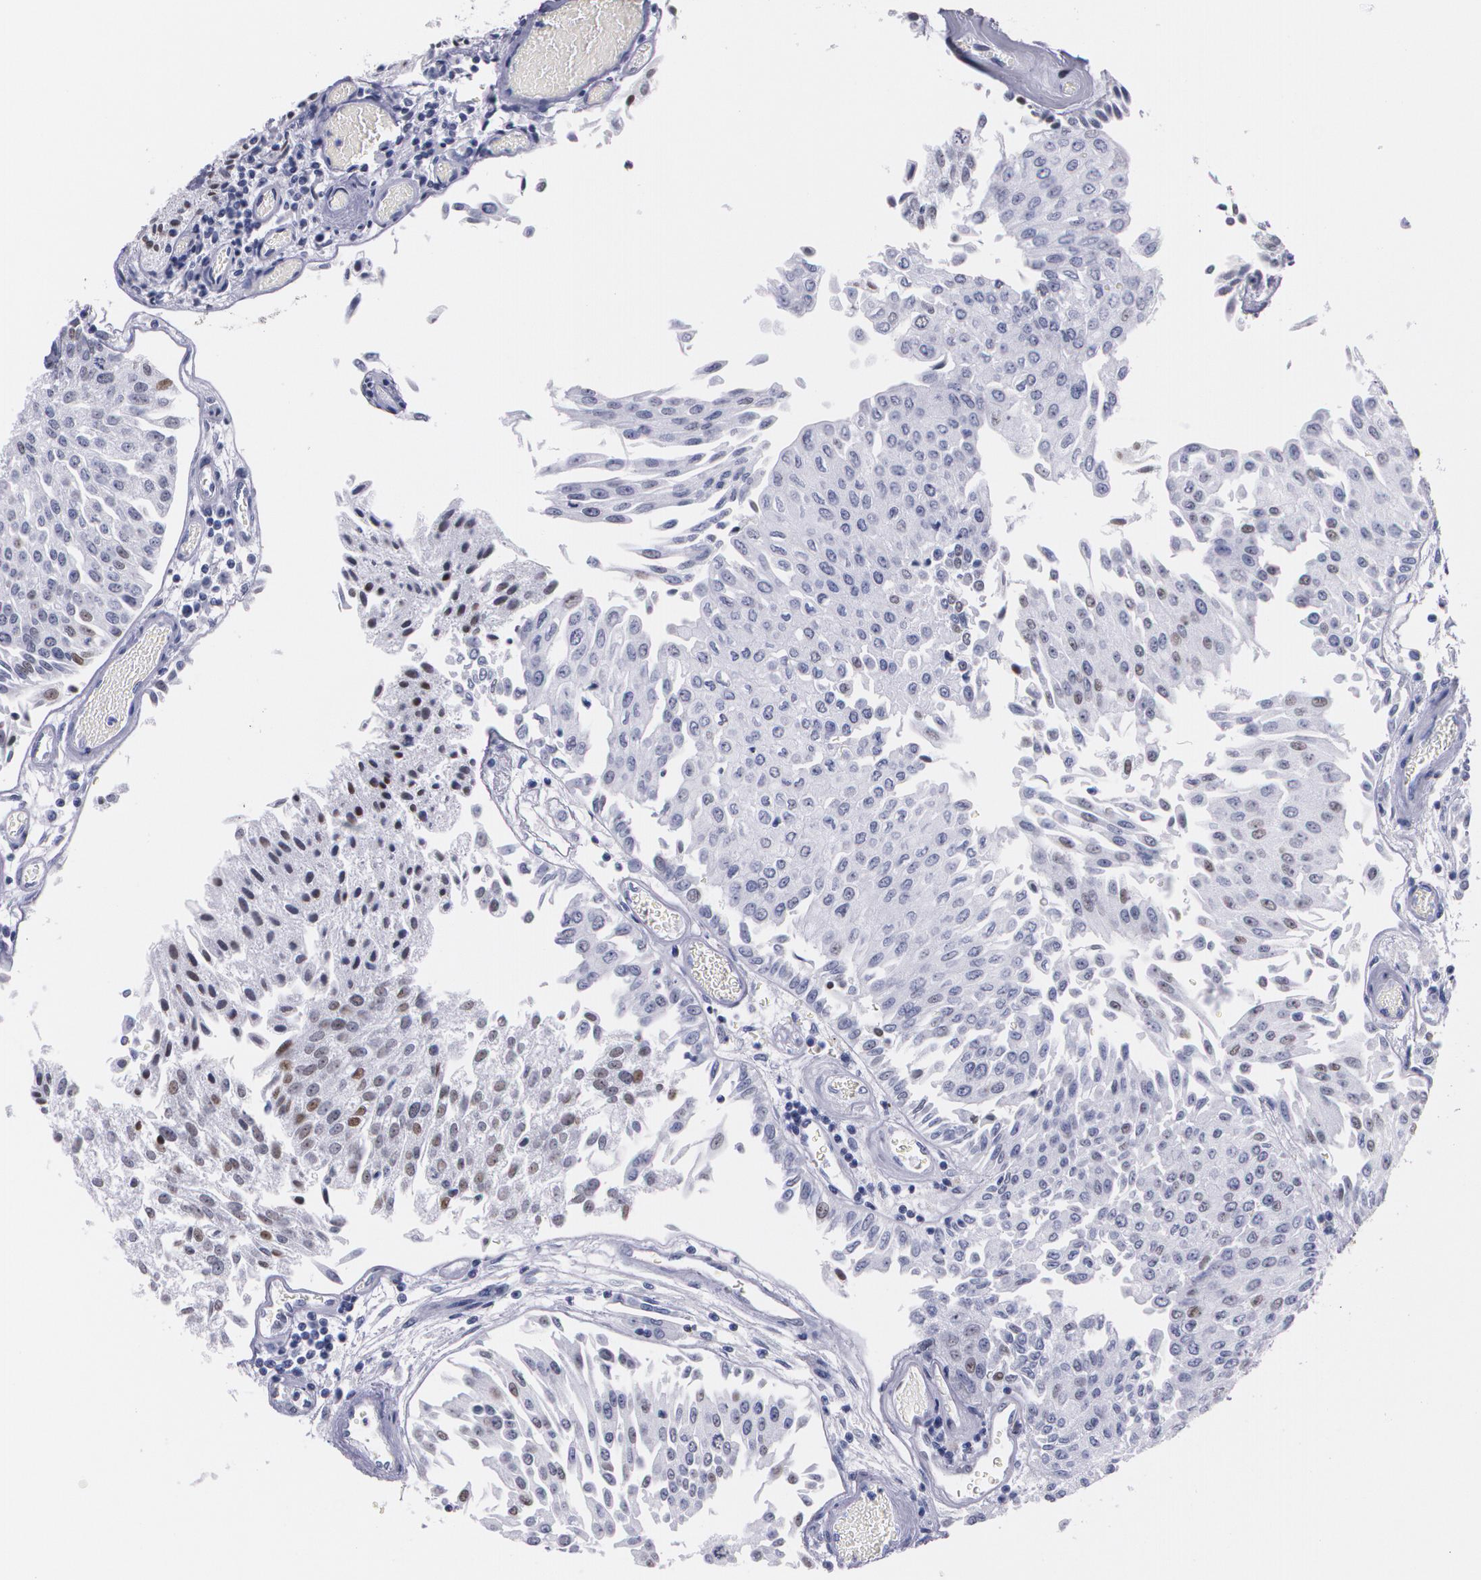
{"staining": {"intensity": "negative", "quantity": "none", "location": "none"}, "tissue": "urothelial cancer", "cell_type": "Tumor cells", "image_type": "cancer", "snomed": [{"axis": "morphology", "description": "Urothelial carcinoma, Low grade"}, {"axis": "topography", "description": "Urinary bladder"}], "caption": "Tumor cells are negative for protein expression in human urothelial carcinoma (low-grade). Brightfield microscopy of immunohistochemistry (IHC) stained with DAB (3,3'-diaminobenzidine) (brown) and hematoxylin (blue), captured at high magnification.", "gene": "TP53", "patient": {"sex": "male", "age": 86}}